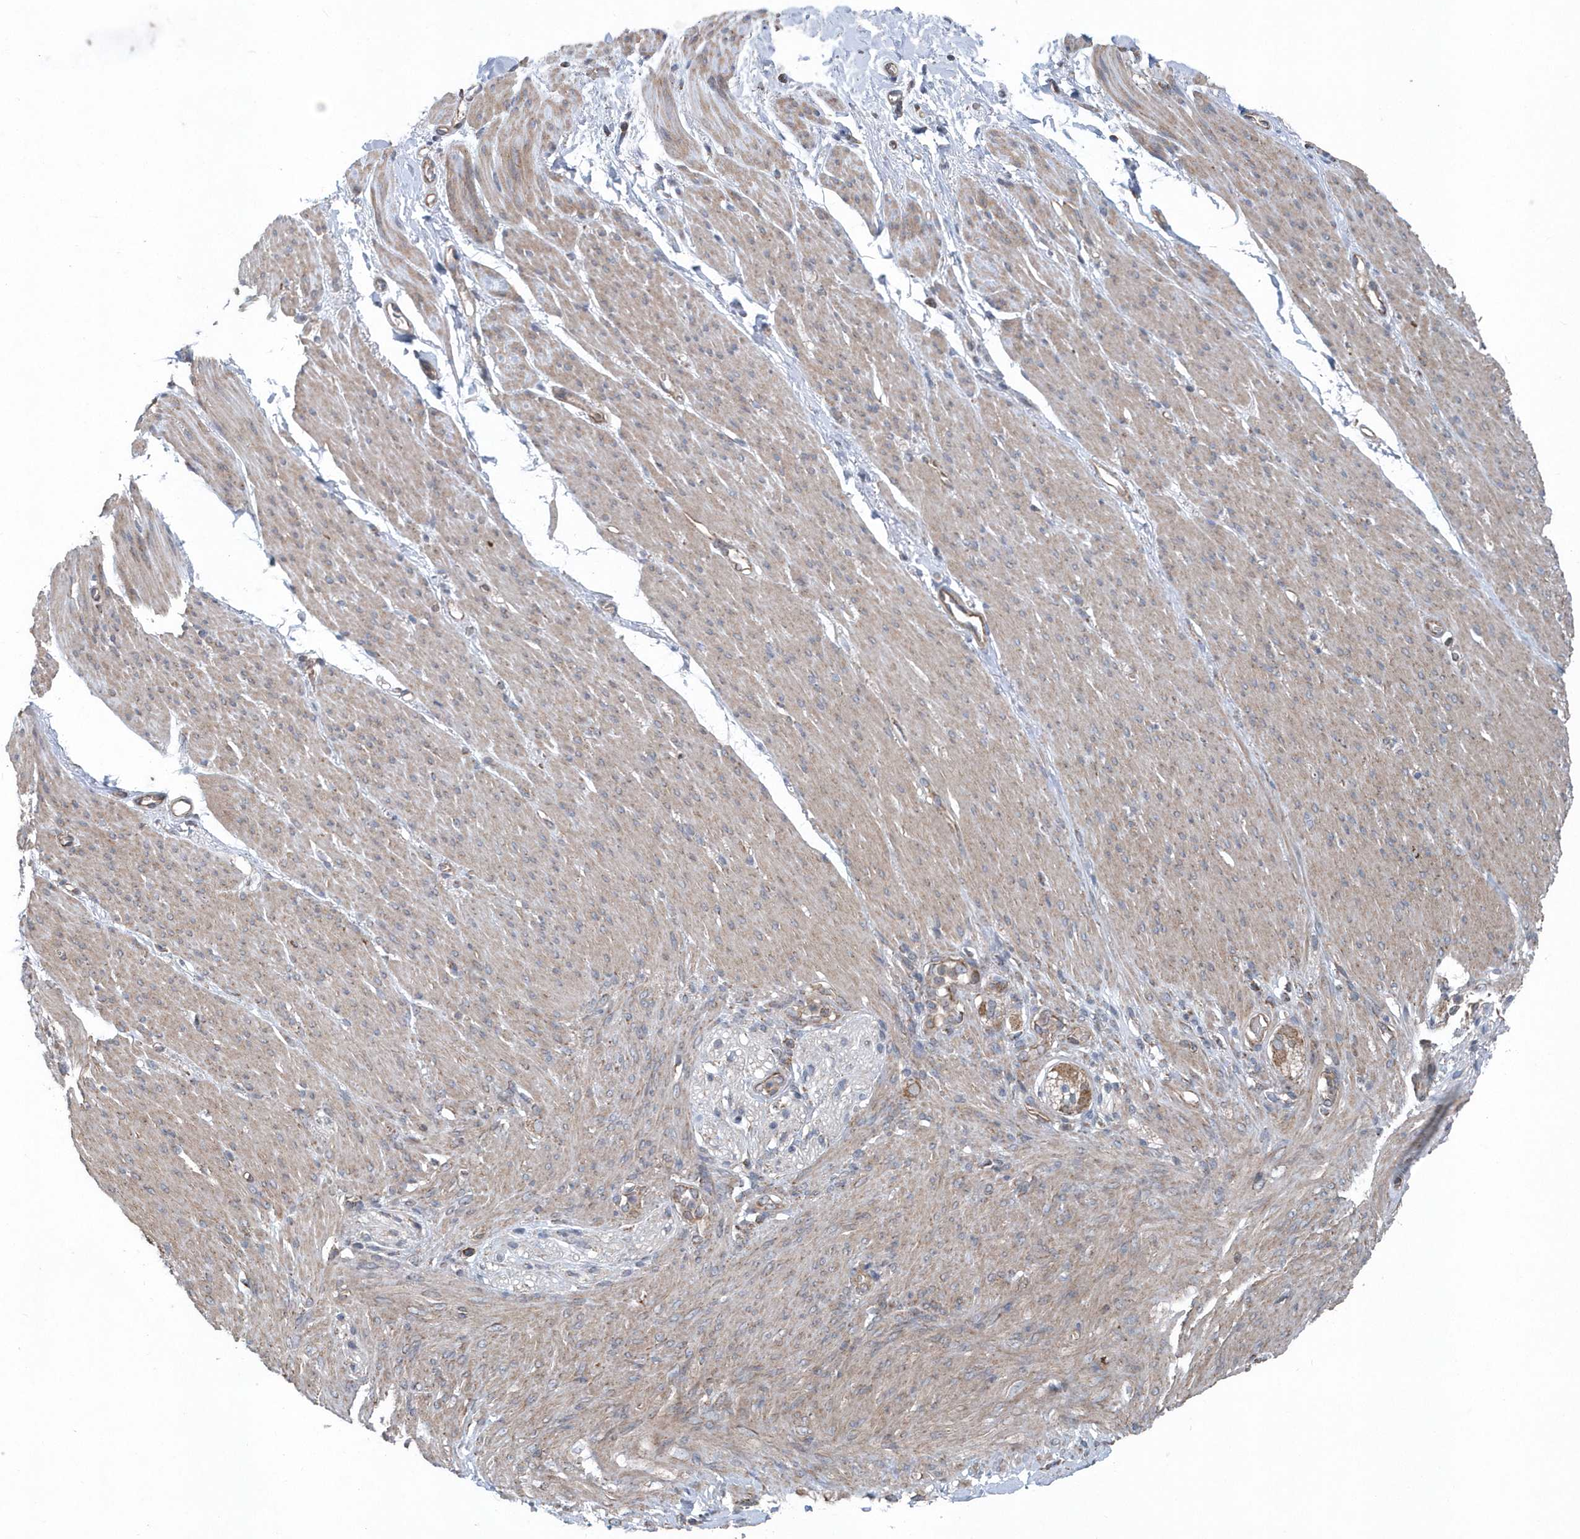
{"staining": {"intensity": "weak", "quantity": "<25%", "location": "cytoplasmic/membranous"}, "tissue": "adipose tissue", "cell_type": "Adipocytes", "image_type": "normal", "snomed": [{"axis": "morphology", "description": "Normal tissue, NOS"}, {"axis": "topography", "description": "Colon"}, {"axis": "topography", "description": "Peripheral nerve tissue"}], "caption": "The IHC image has no significant staining in adipocytes of adipose tissue.", "gene": "PPP1R7", "patient": {"sex": "female", "age": 61}}